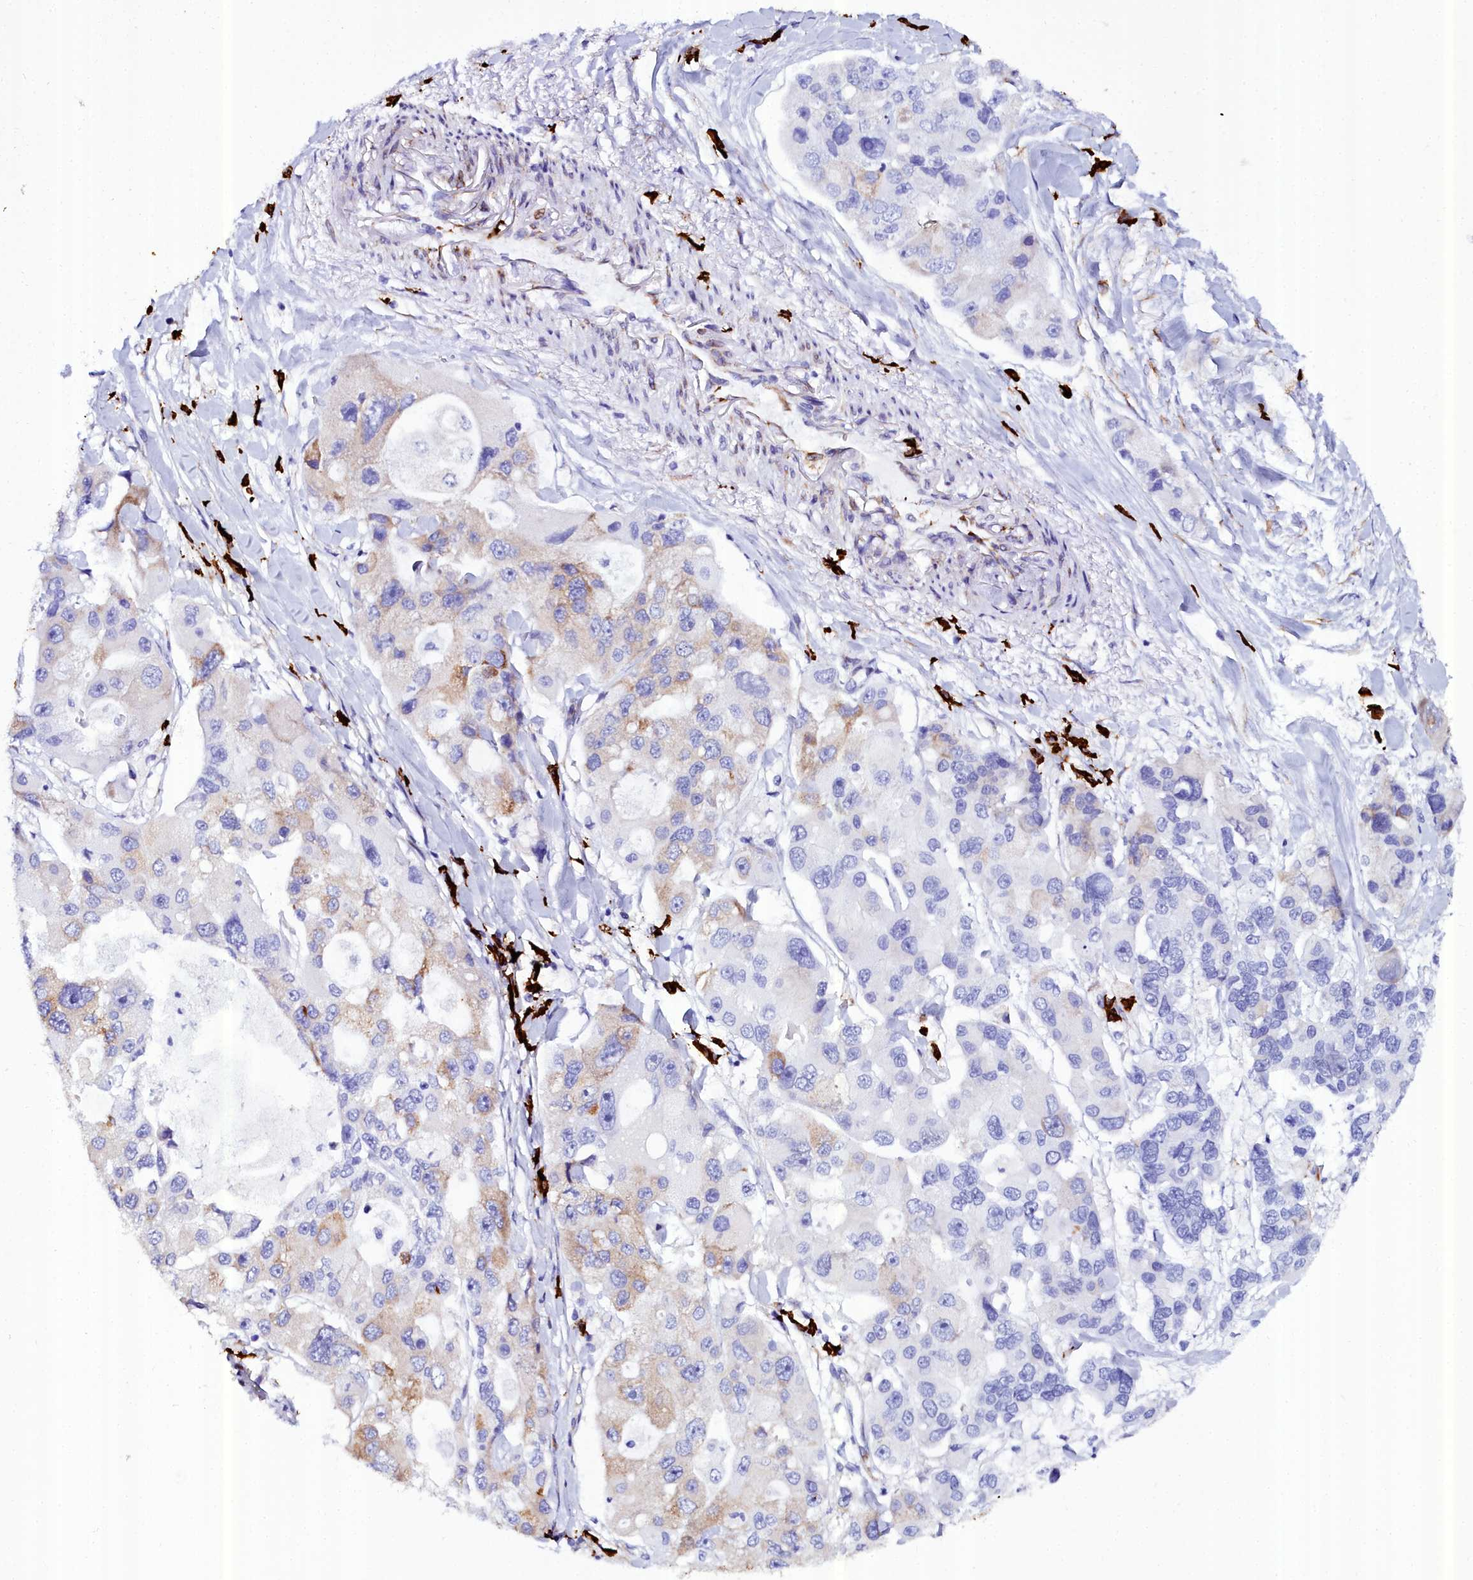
{"staining": {"intensity": "weak", "quantity": "<25%", "location": "cytoplasmic/membranous"}, "tissue": "lung cancer", "cell_type": "Tumor cells", "image_type": "cancer", "snomed": [{"axis": "morphology", "description": "Adenocarcinoma, NOS"}, {"axis": "topography", "description": "Lung"}], "caption": "Lung adenocarcinoma was stained to show a protein in brown. There is no significant expression in tumor cells.", "gene": "TXNDC5", "patient": {"sex": "female", "age": 54}}